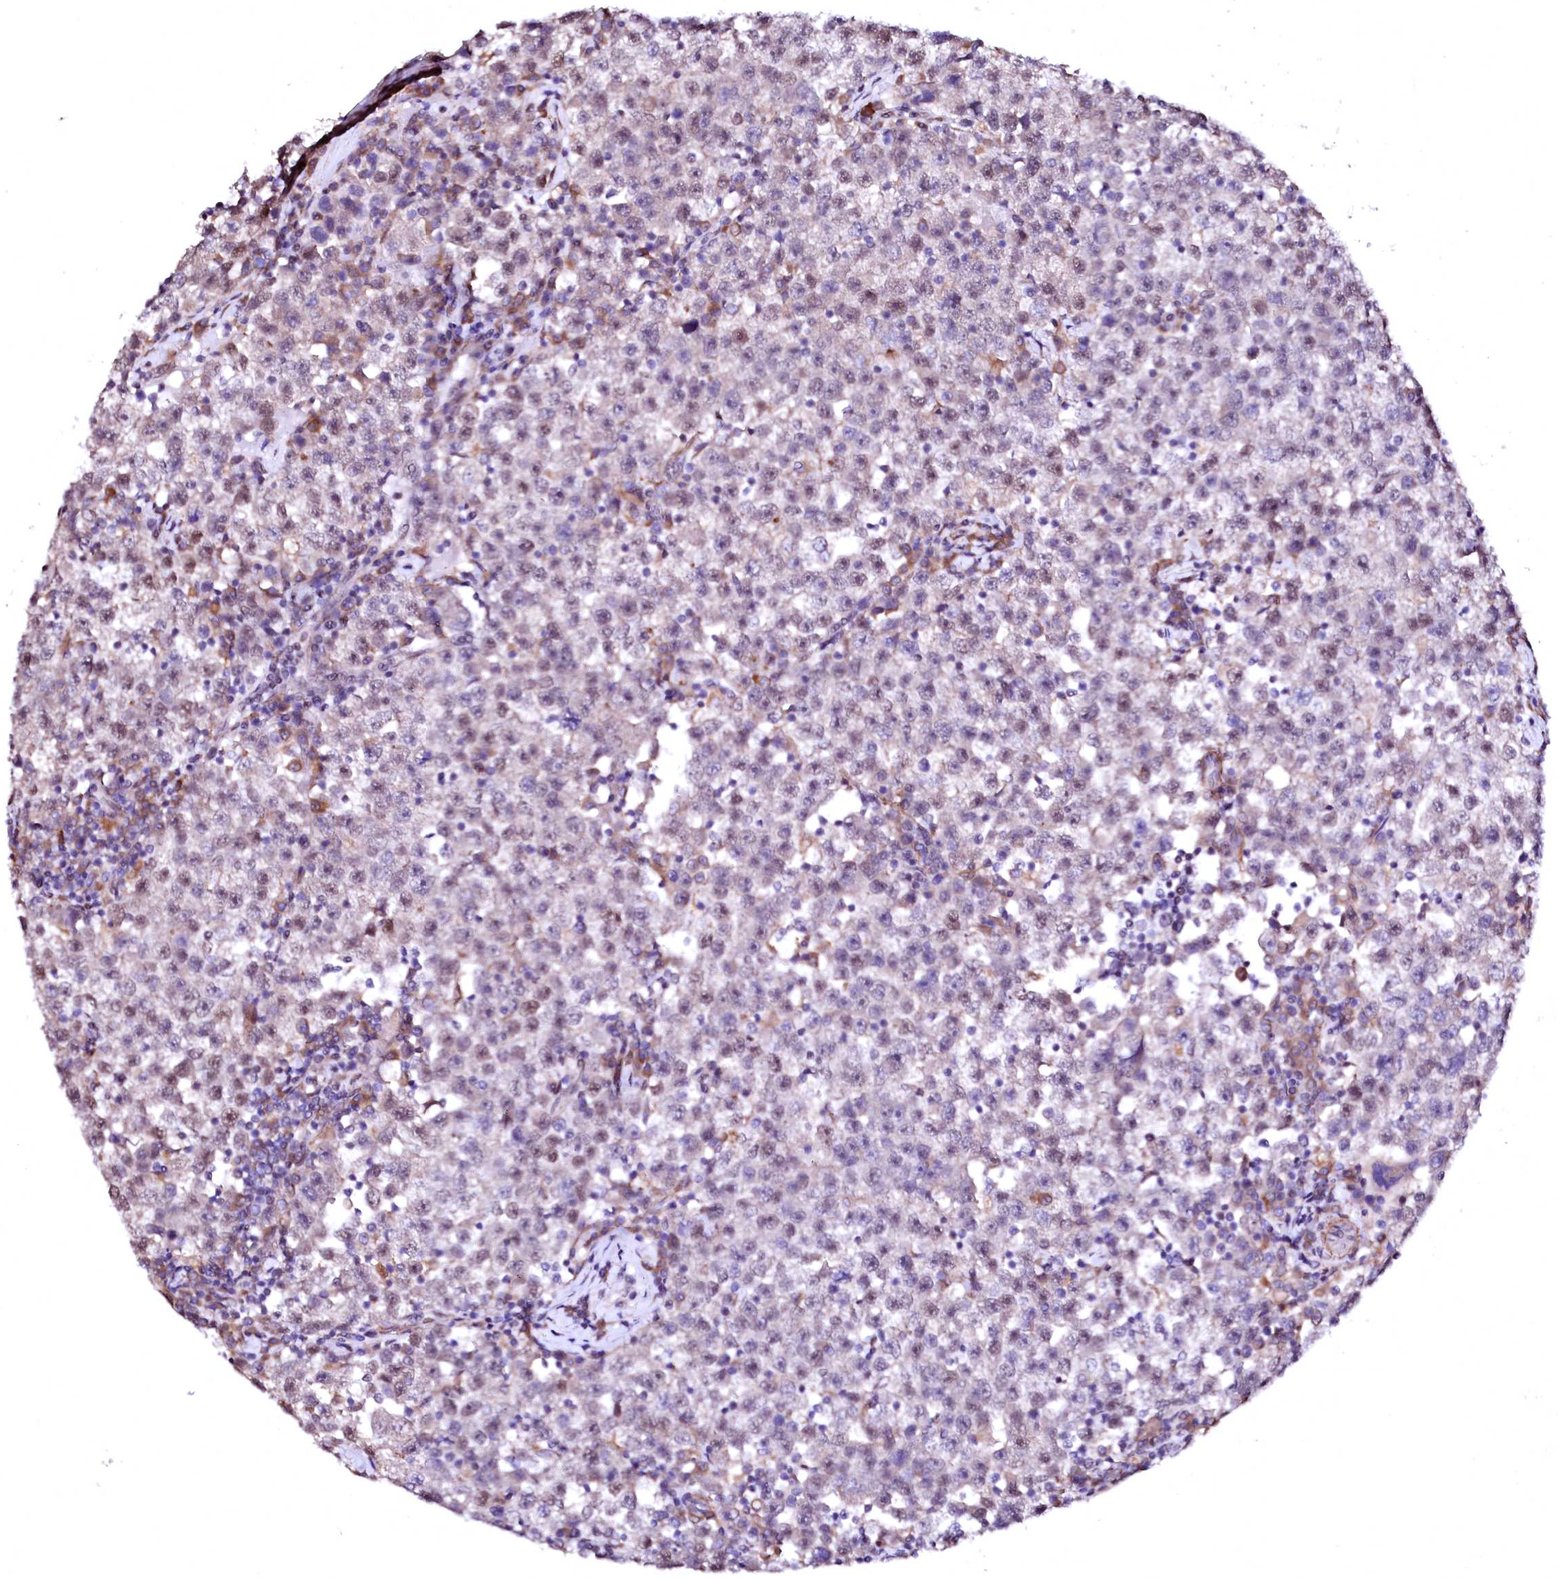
{"staining": {"intensity": "weak", "quantity": "25%-75%", "location": "nuclear"}, "tissue": "testis cancer", "cell_type": "Tumor cells", "image_type": "cancer", "snomed": [{"axis": "morphology", "description": "Seminoma, NOS"}, {"axis": "topography", "description": "Testis"}], "caption": "An immunohistochemistry (IHC) histopathology image of neoplastic tissue is shown. Protein staining in brown highlights weak nuclear positivity in testis cancer within tumor cells.", "gene": "GPR176", "patient": {"sex": "male", "age": 22}}